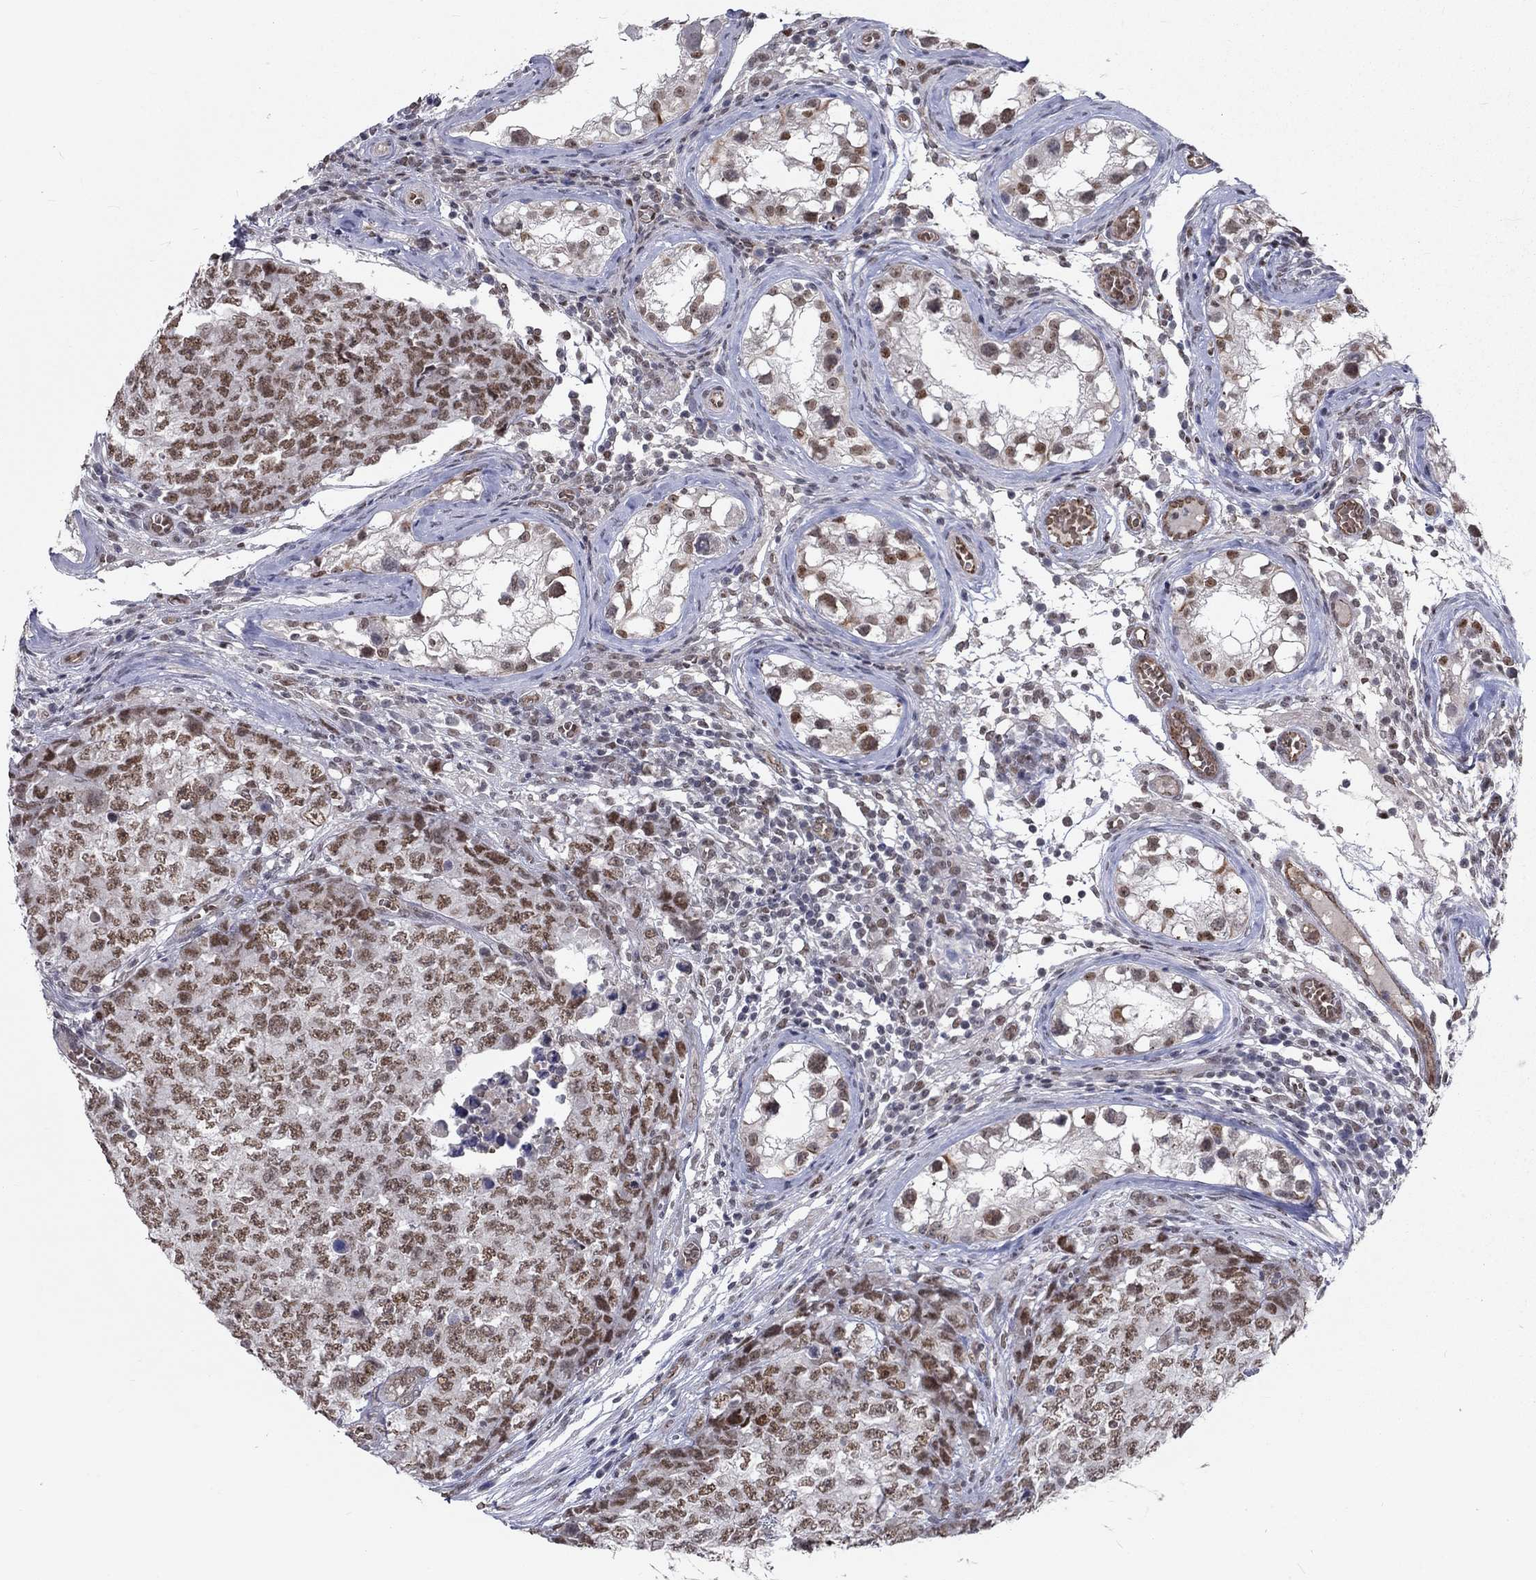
{"staining": {"intensity": "moderate", "quantity": ">75%", "location": "nuclear"}, "tissue": "testis cancer", "cell_type": "Tumor cells", "image_type": "cancer", "snomed": [{"axis": "morphology", "description": "Carcinoma, Embryonal, NOS"}, {"axis": "topography", "description": "Testis"}], "caption": "High-magnification brightfield microscopy of testis embryonal carcinoma stained with DAB (3,3'-diaminobenzidine) (brown) and counterstained with hematoxylin (blue). tumor cells exhibit moderate nuclear positivity is appreciated in approximately>75% of cells.", "gene": "ZBED1", "patient": {"sex": "male", "age": 23}}